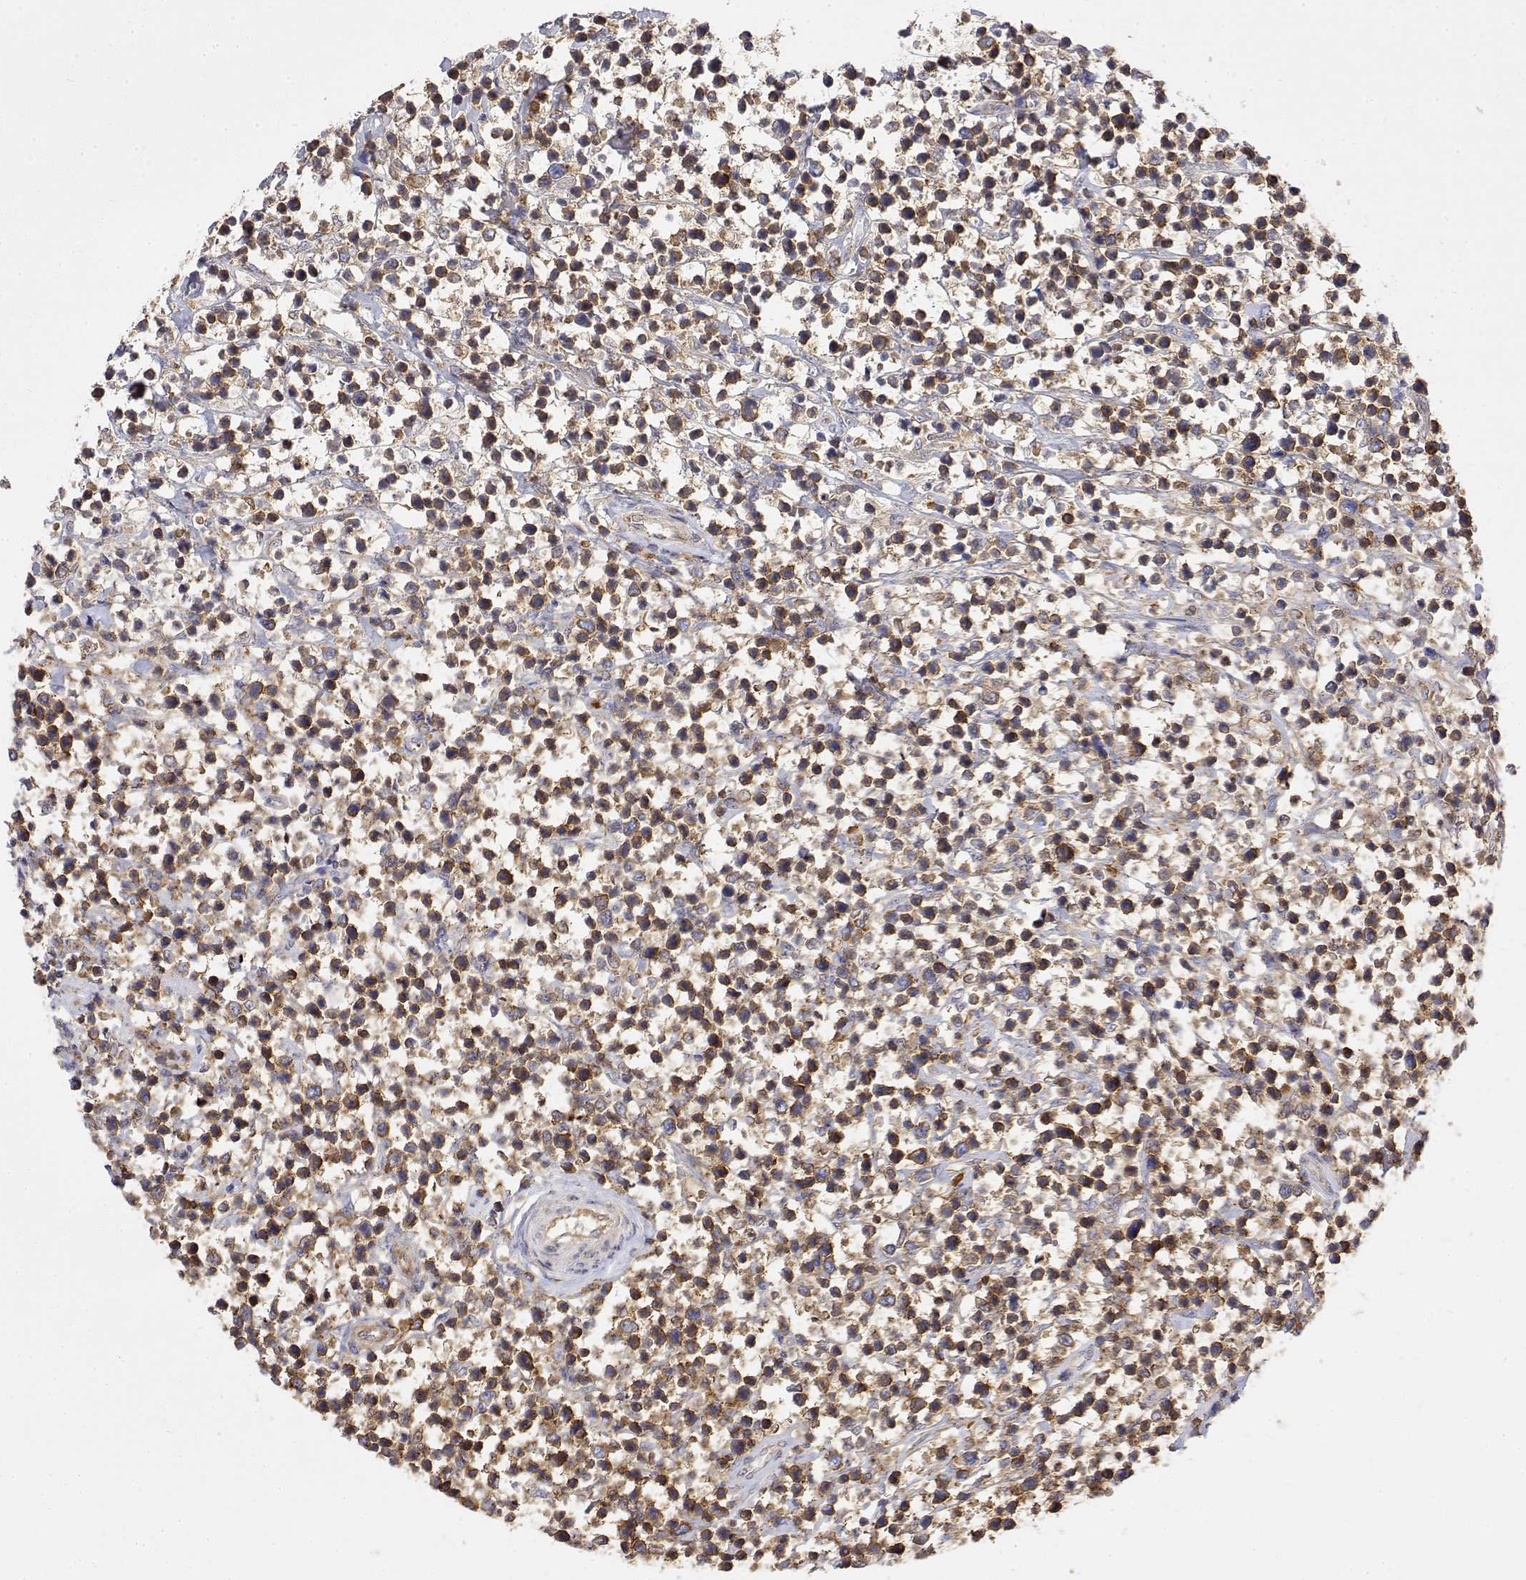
{"staining": {"intensity": "moderate", "quantity": ">75%", "location": "cytoplasmic/membranous"}, "tissue": "lymphoma", "cell_type": "Tumor cells", "image_type": "cancer", "snomed": [{"axis": "morphology", "description": "Malignant lymphoma, non-Hodgkin's type, High grade"}, {"axis": "topography", "description": "Soft tissue"}], "caption": "A high-resolution photomicrograph shows IHC staining of lymphoma, which demonstrates moderate cytoplasmic/membranous expression in approximately >75% of tumor cells.", "gene": "PACSIN2", "patient": {"sex": "female", "age": 56}}